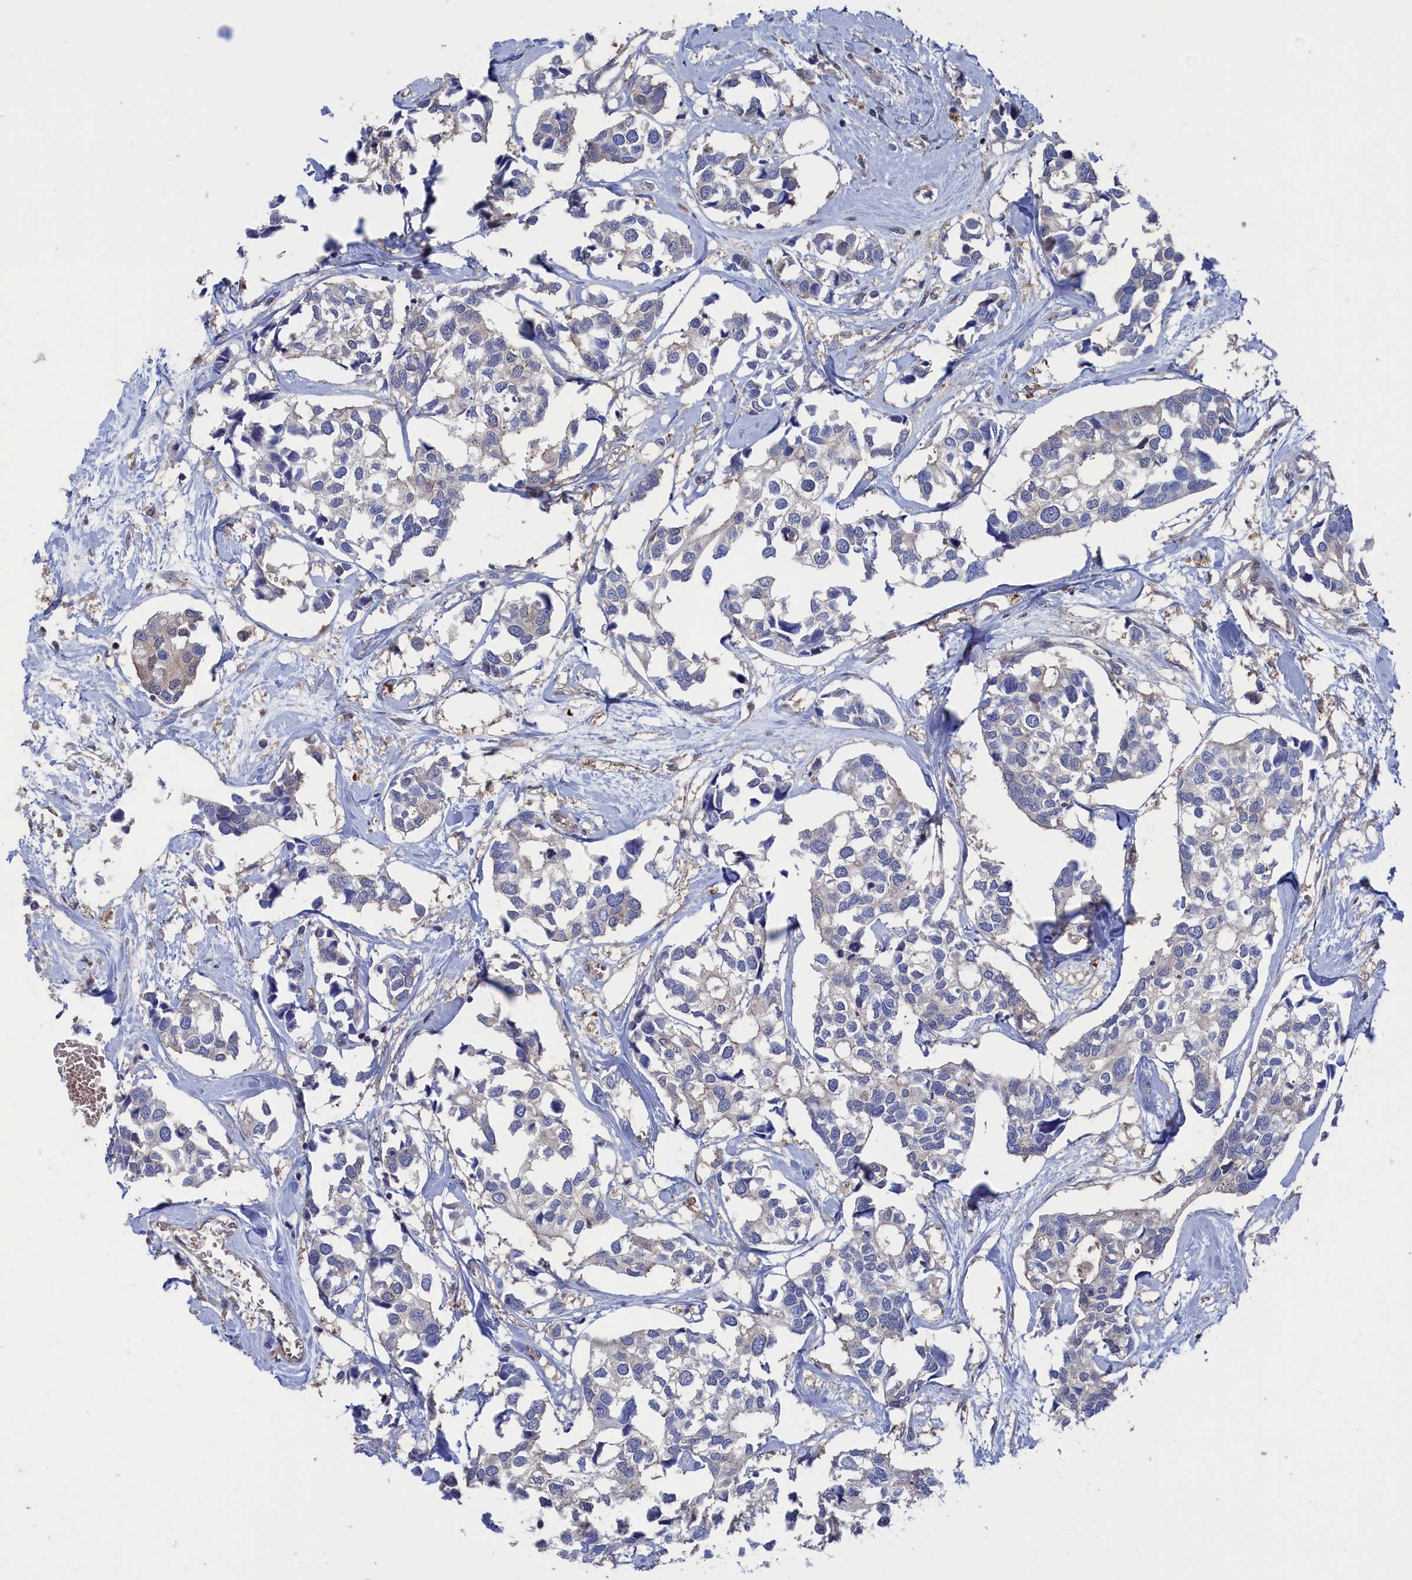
{"staining": {"intensity": "weak", "quantity": "<25%", "location": "cytoplasmic/membranous"}, "tissue": "breast cancer", "cell_type": "Tumor cells", "image_type": "cancer", "snomed": [{"axis": "morphology", "description": "Duct carcinoma"}, {"axis": "topography", "description": "Breast"}], "caption": "IHC photomicrograph of breast infiltrating ductal carcinoma stained for a protein (brown), which reveals no staining in tumor cells.", "gene": "NUTF2", "patient": {"sex": "female", "age": 83}}